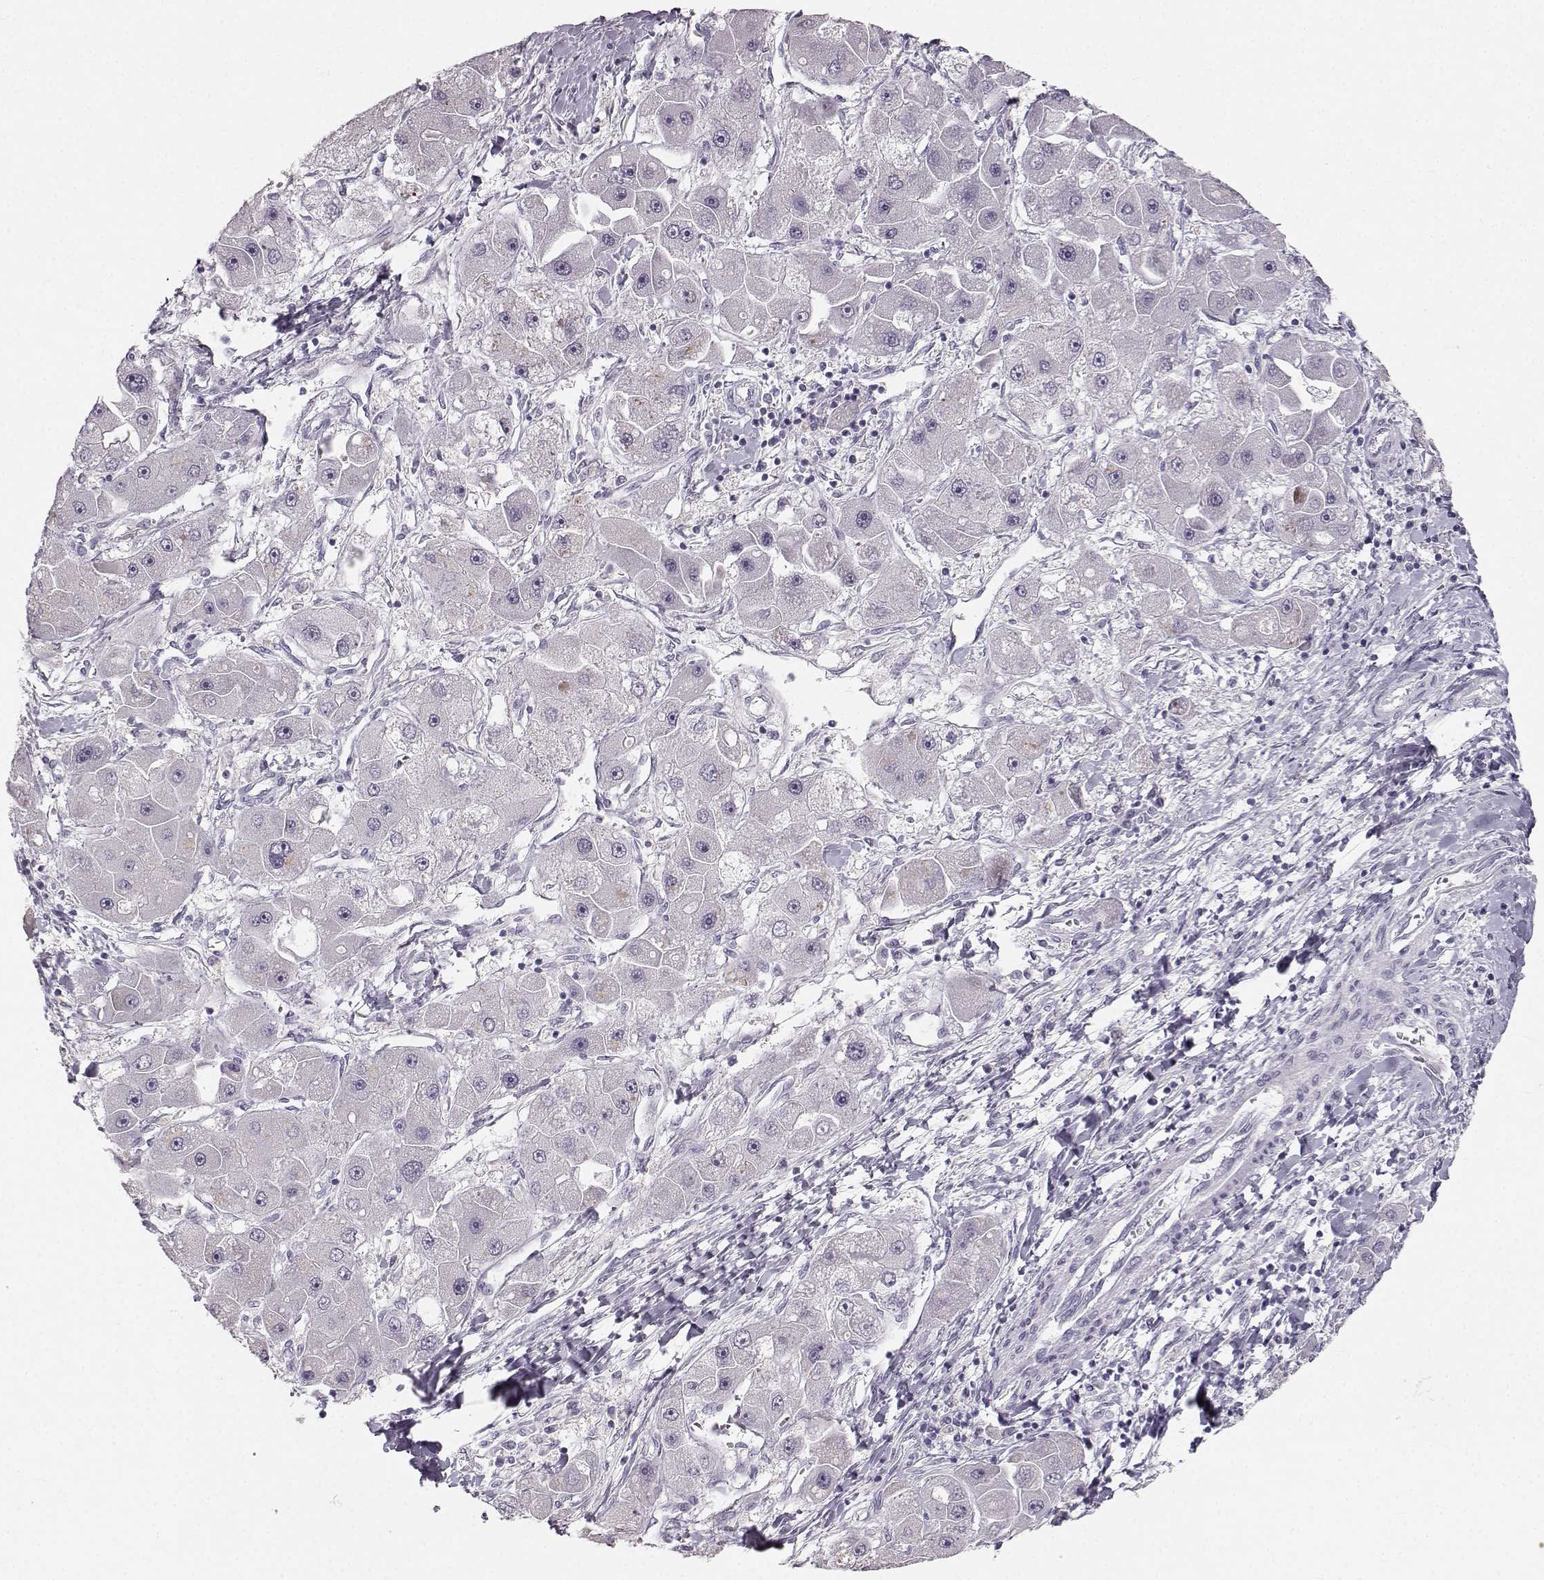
{"staining": {"intensity": "negative", "quantity": "none", "location": "none"}, "tissue": "liver cancer", "cell_type": "Tumor cells", "image_type": "cancer", "snomed": [{"axis": "morphology", "description": "Carcinoma, Hepatocellular, NOS"}, {"axis": "topography", "description": "Liver"}], "caption": "Human hepatocellular carcinoma (liver) stained for a protein using IHC exhibits no positivity in tumor cells.", "gene": "OIP5", "patient": {"sex": "male", "age": 24}}